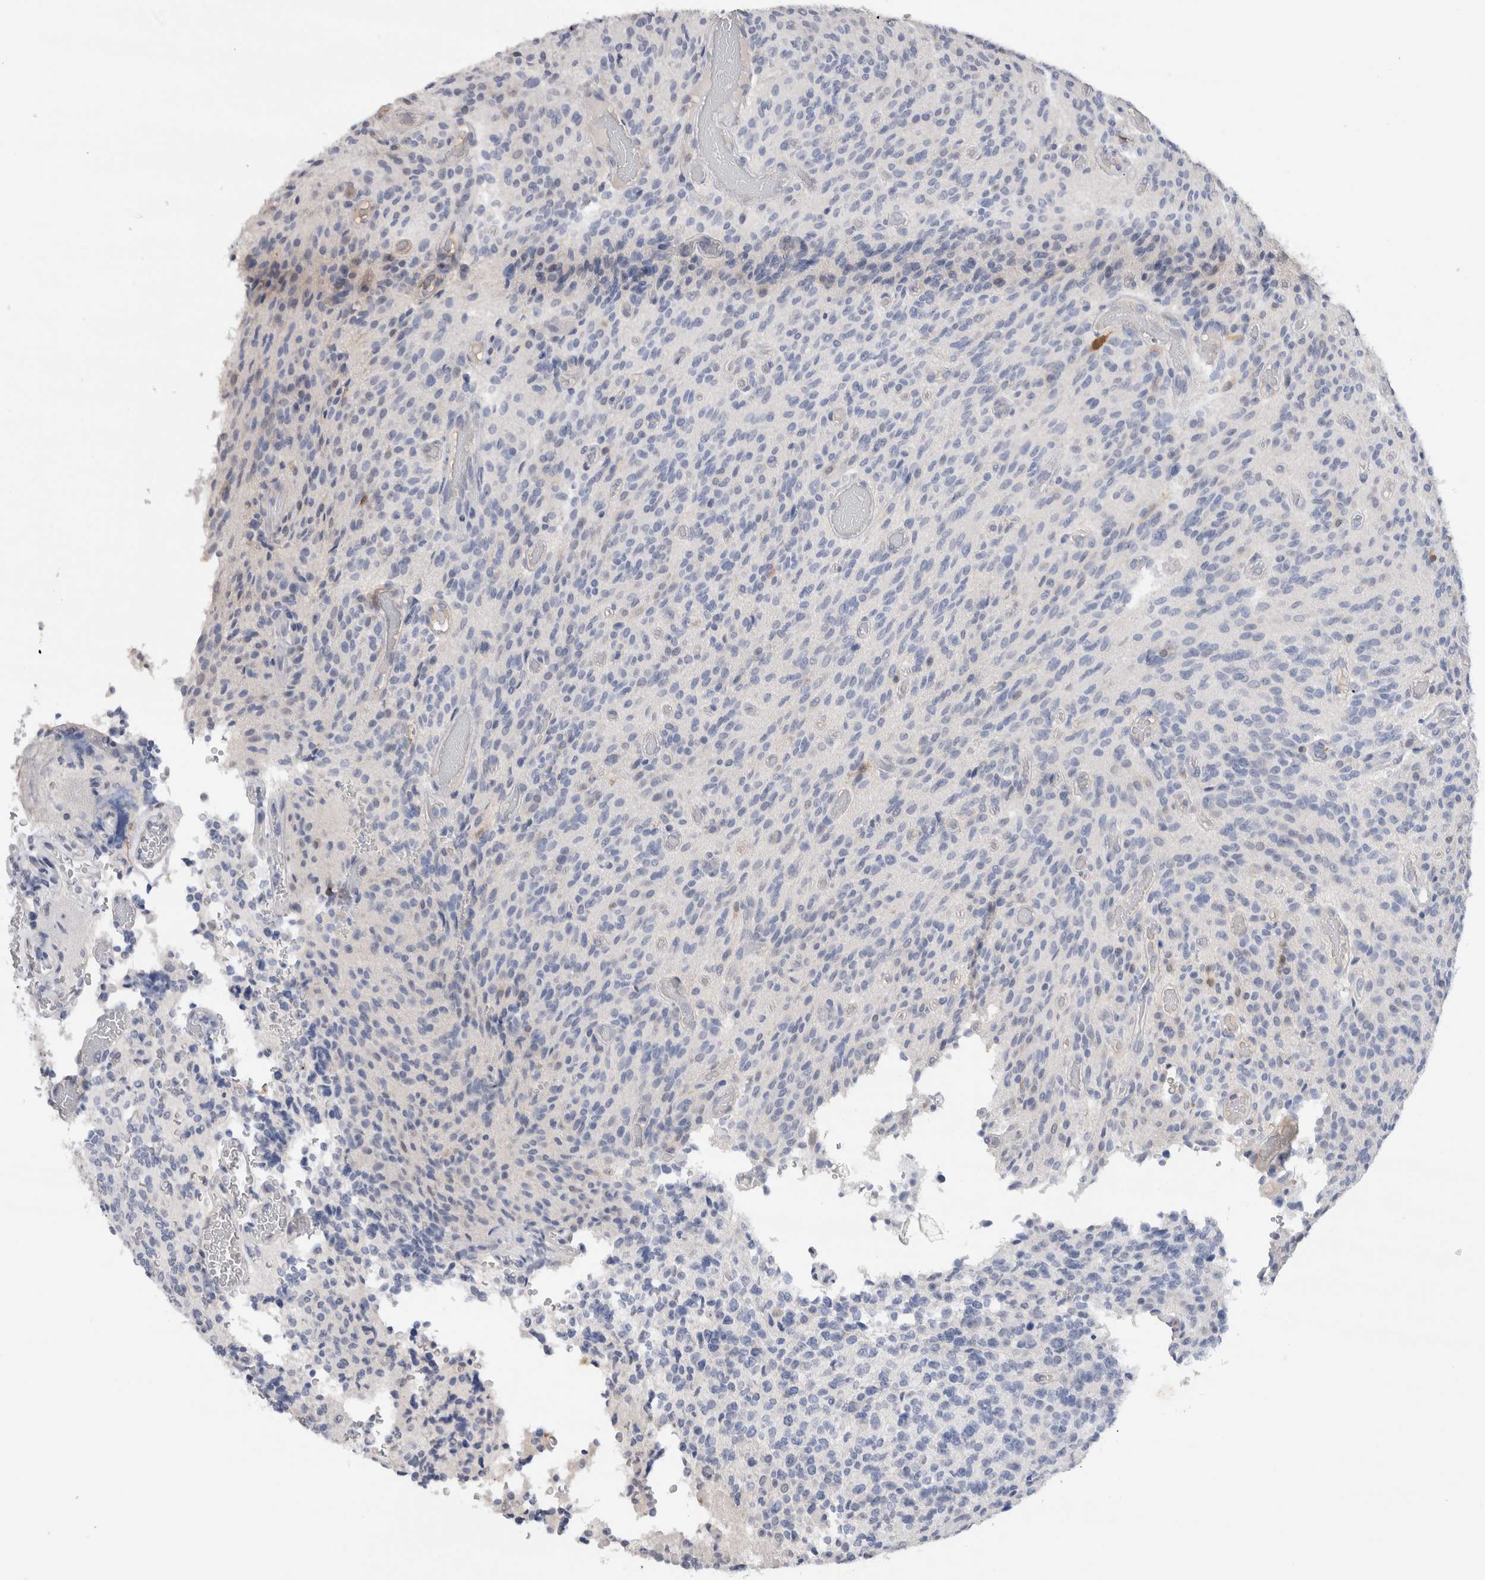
{"staining": {"intensity": "negative", "quantity": "none", "location": "none"}, "tissue": "glioma", "cell_type": "Tumor cells", "image_type": "cancer", "snomed": [{"axis": "morphology", "description": "Glioma, malignant, High grade"}, {"axis": "topography", "description": "Brain"}], "caption": "Immunohistochemistry (IHC) histopathology image of neoplastic tissue: malignant glioma (high-grade) stained with DAB (3,3'-diaminobenzidine) displays no significant protein staining in tumor cells.", "gene": "FABP4", "patient": {"sex": "male", "age": 34}}